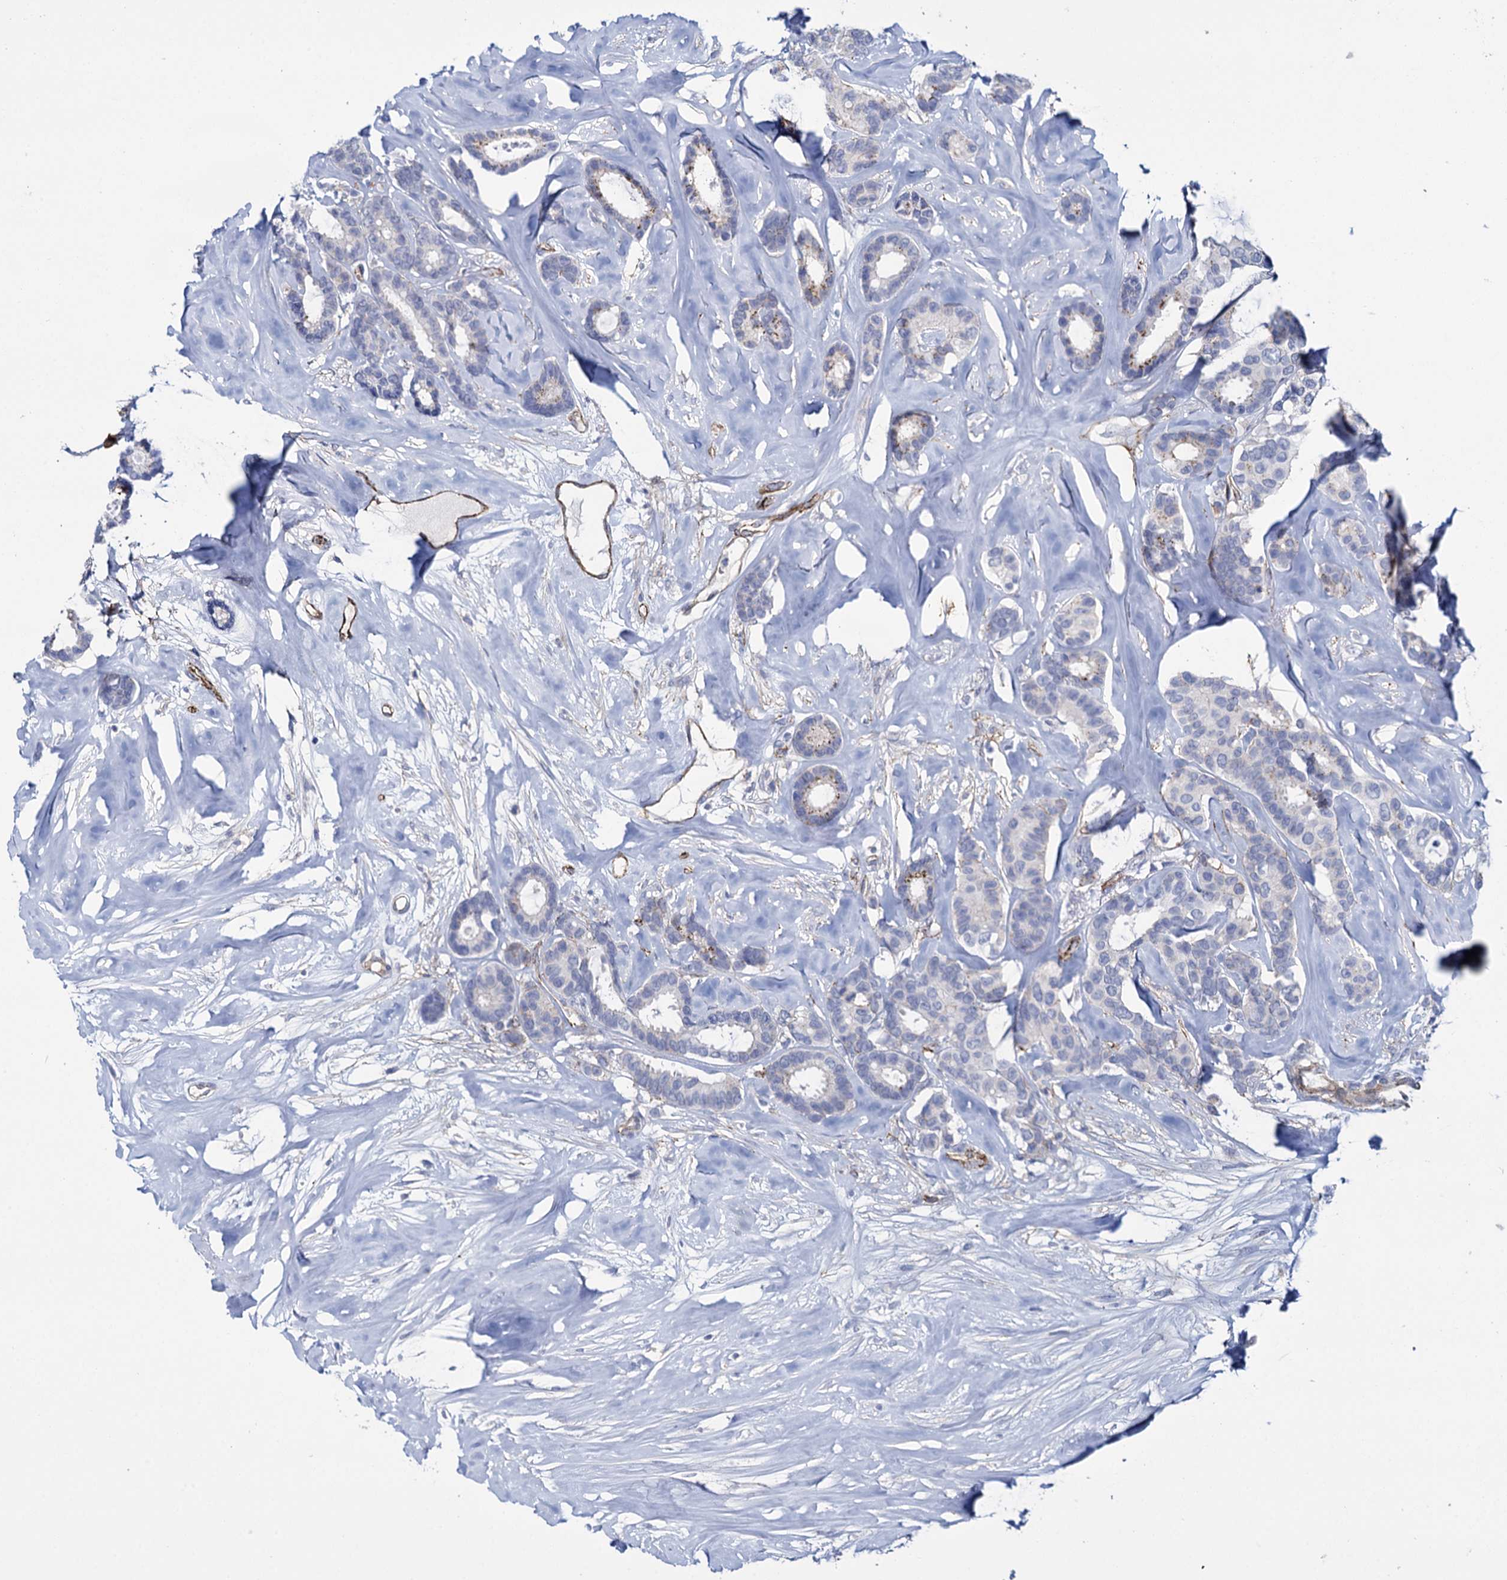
{"staining": {"intensity": "negative", "quantity": "none", "location": "none"}, "tissue": "breast cancer", "cell_type": "Tumor cells", "image_type": "cancer", "snomed": [{"axis": "morphology", "description": "Duct carcinoma"}, {"axis": "topography", "description": "Breast"}], "caption": "Protein analysis of breast invasive ductal carcinoma shows no significant staining in tumor cells. (DAB (3,3'-diaminobenzidine) immunohistochemistry (IHC), high magnification).", "gene": "SNCG", "patient": {"sex": "female", "age": 87}}